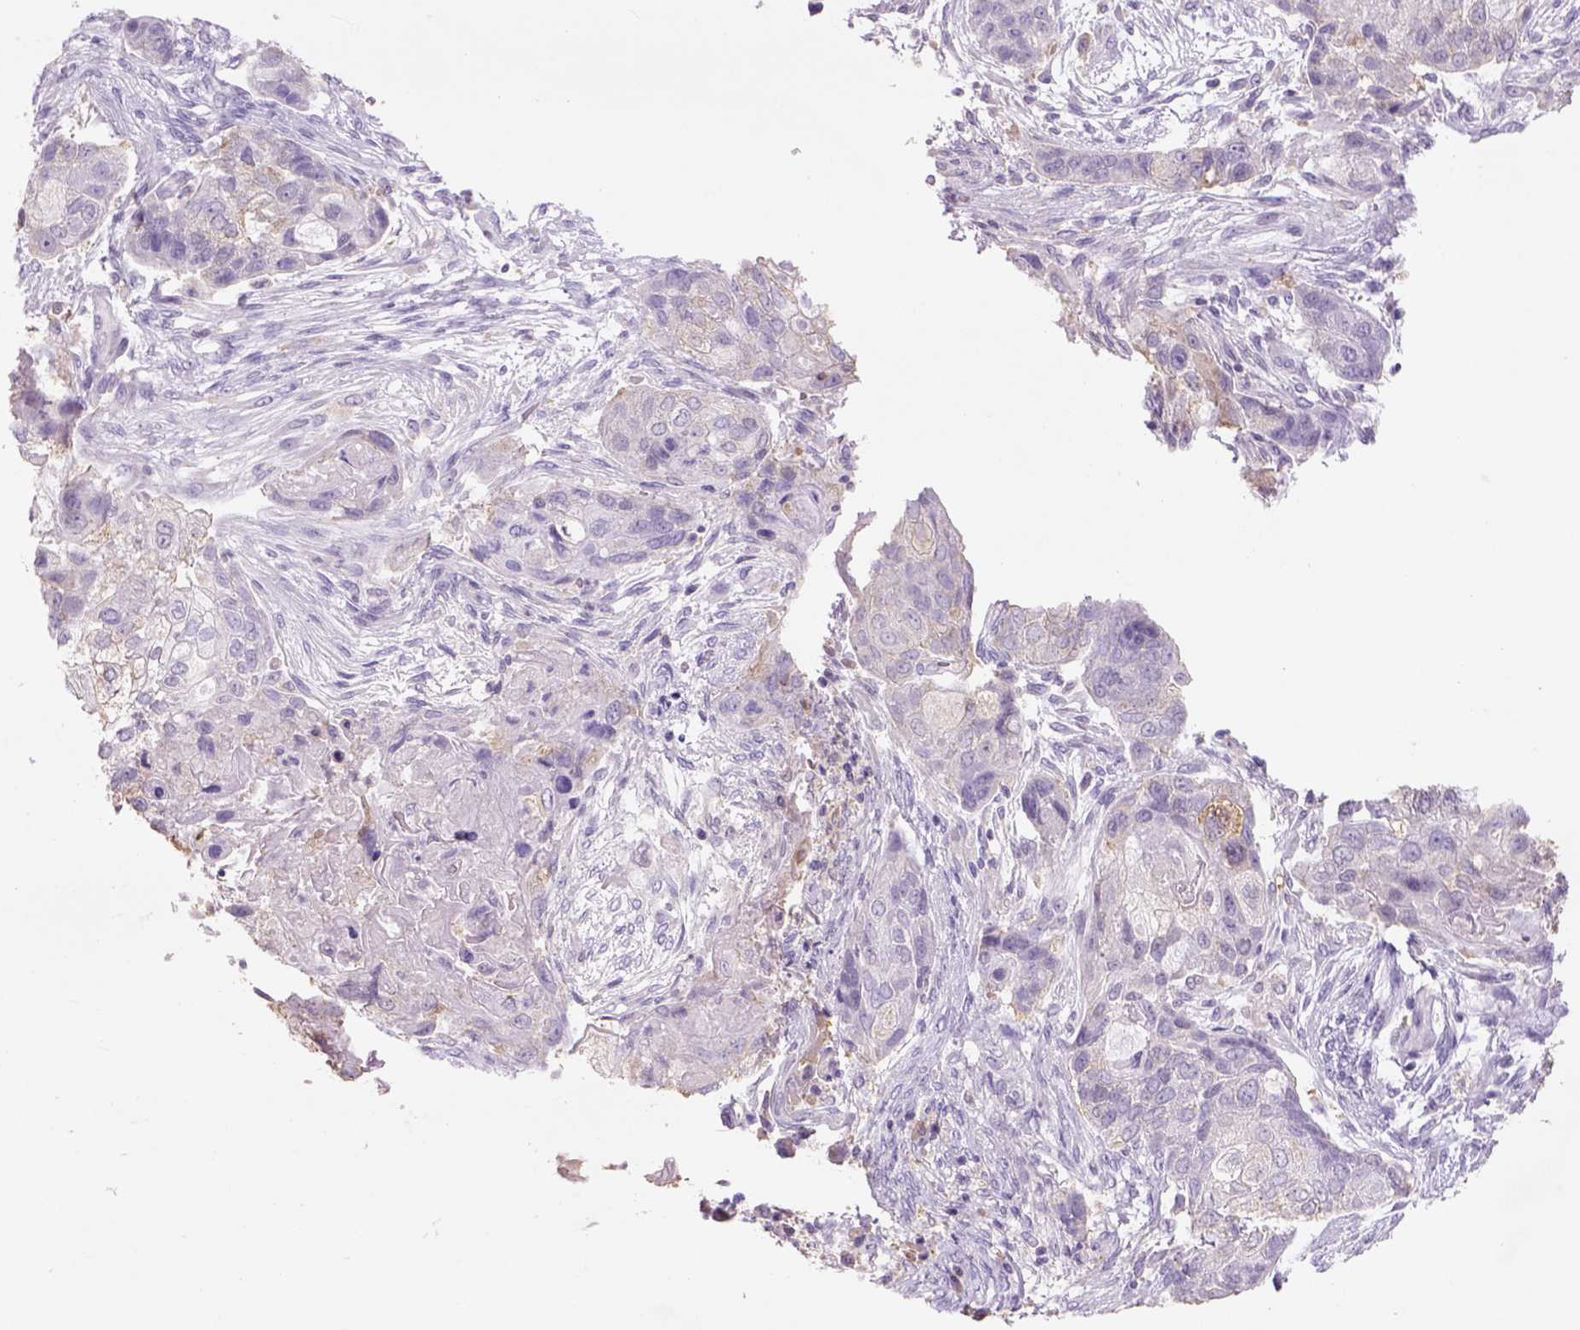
{"staining": {"intensity": "negative", "quantity": "none", "location": "none"}, "tissue": "lung cancer", "cell_type": "Tumor cells", "image_type": "cancer", "snomed": [{"axis": "morphology", "description": "Squamous cell carcinoma, NOS"}, {"axis": "topography", "description": "Lung"}], "caption": "Protein analysis of lung cancer displays no significant positivity in tumor cells.", "gene": "NAALAD2", "patient": {"sex": "male", "age": 69}}